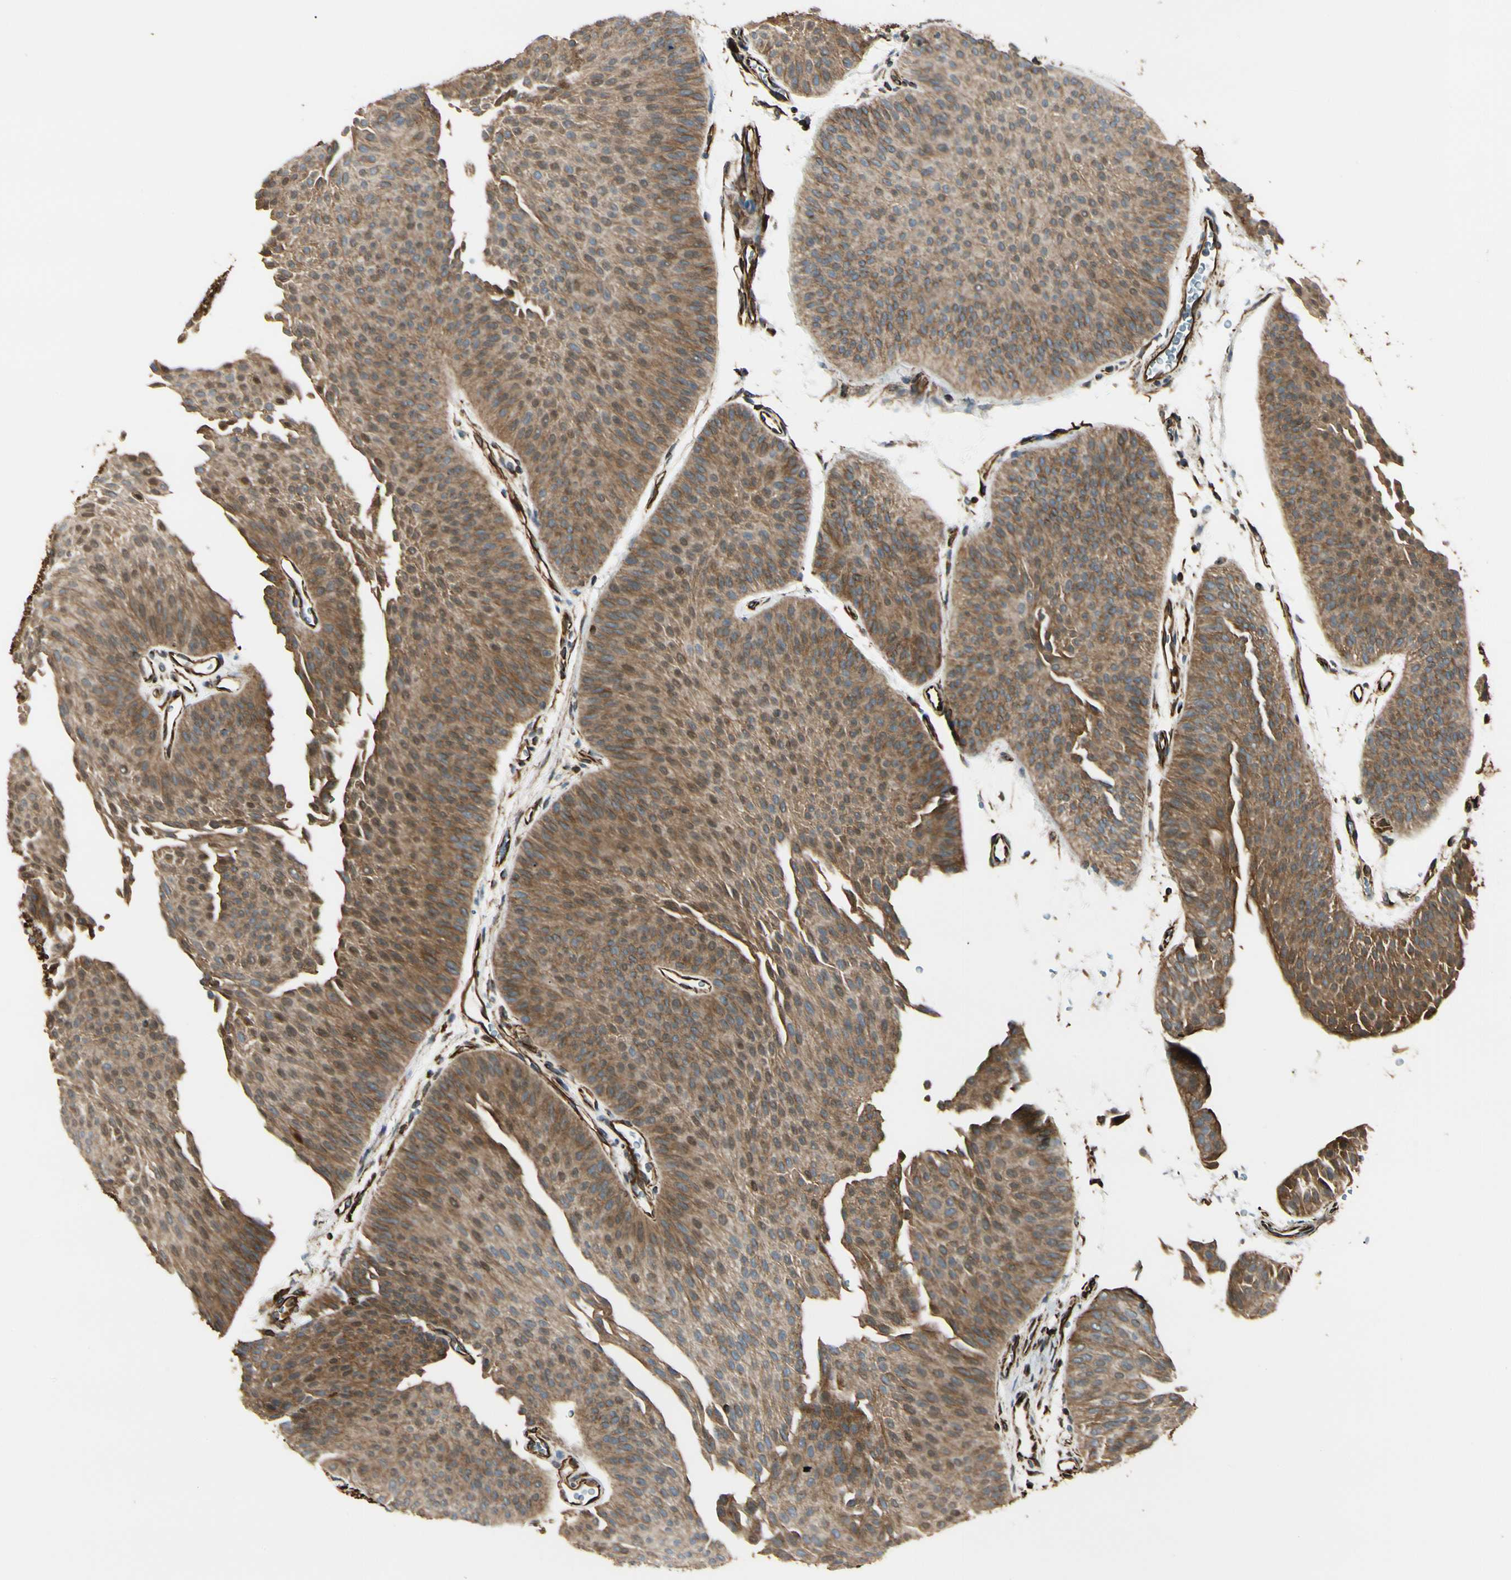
{"staining": {"intensity": "moderate", "quantity": ">75%", "location": "cytoplasmic/membranous,nuclear"}, "tissue": "urothelial cancer", "cell_type": "Tumor cells", "image_type": "cancer", "snomed": [{"axis": "morphology", "description": "Urothelial carcinoma, Low grade"}, {"axis": "topography", "description": "Urinary bladder"}], "caption": "Immunohistochemical staining of low-grade urothelial carcinoma displays moderate cytoplasmic/membranous and nuclear protein positivity in about >75% of tumor cells. Nuclei are stained in blue.", "gene": "FTH1", "patient": {"sex": "female", "age": 60}}